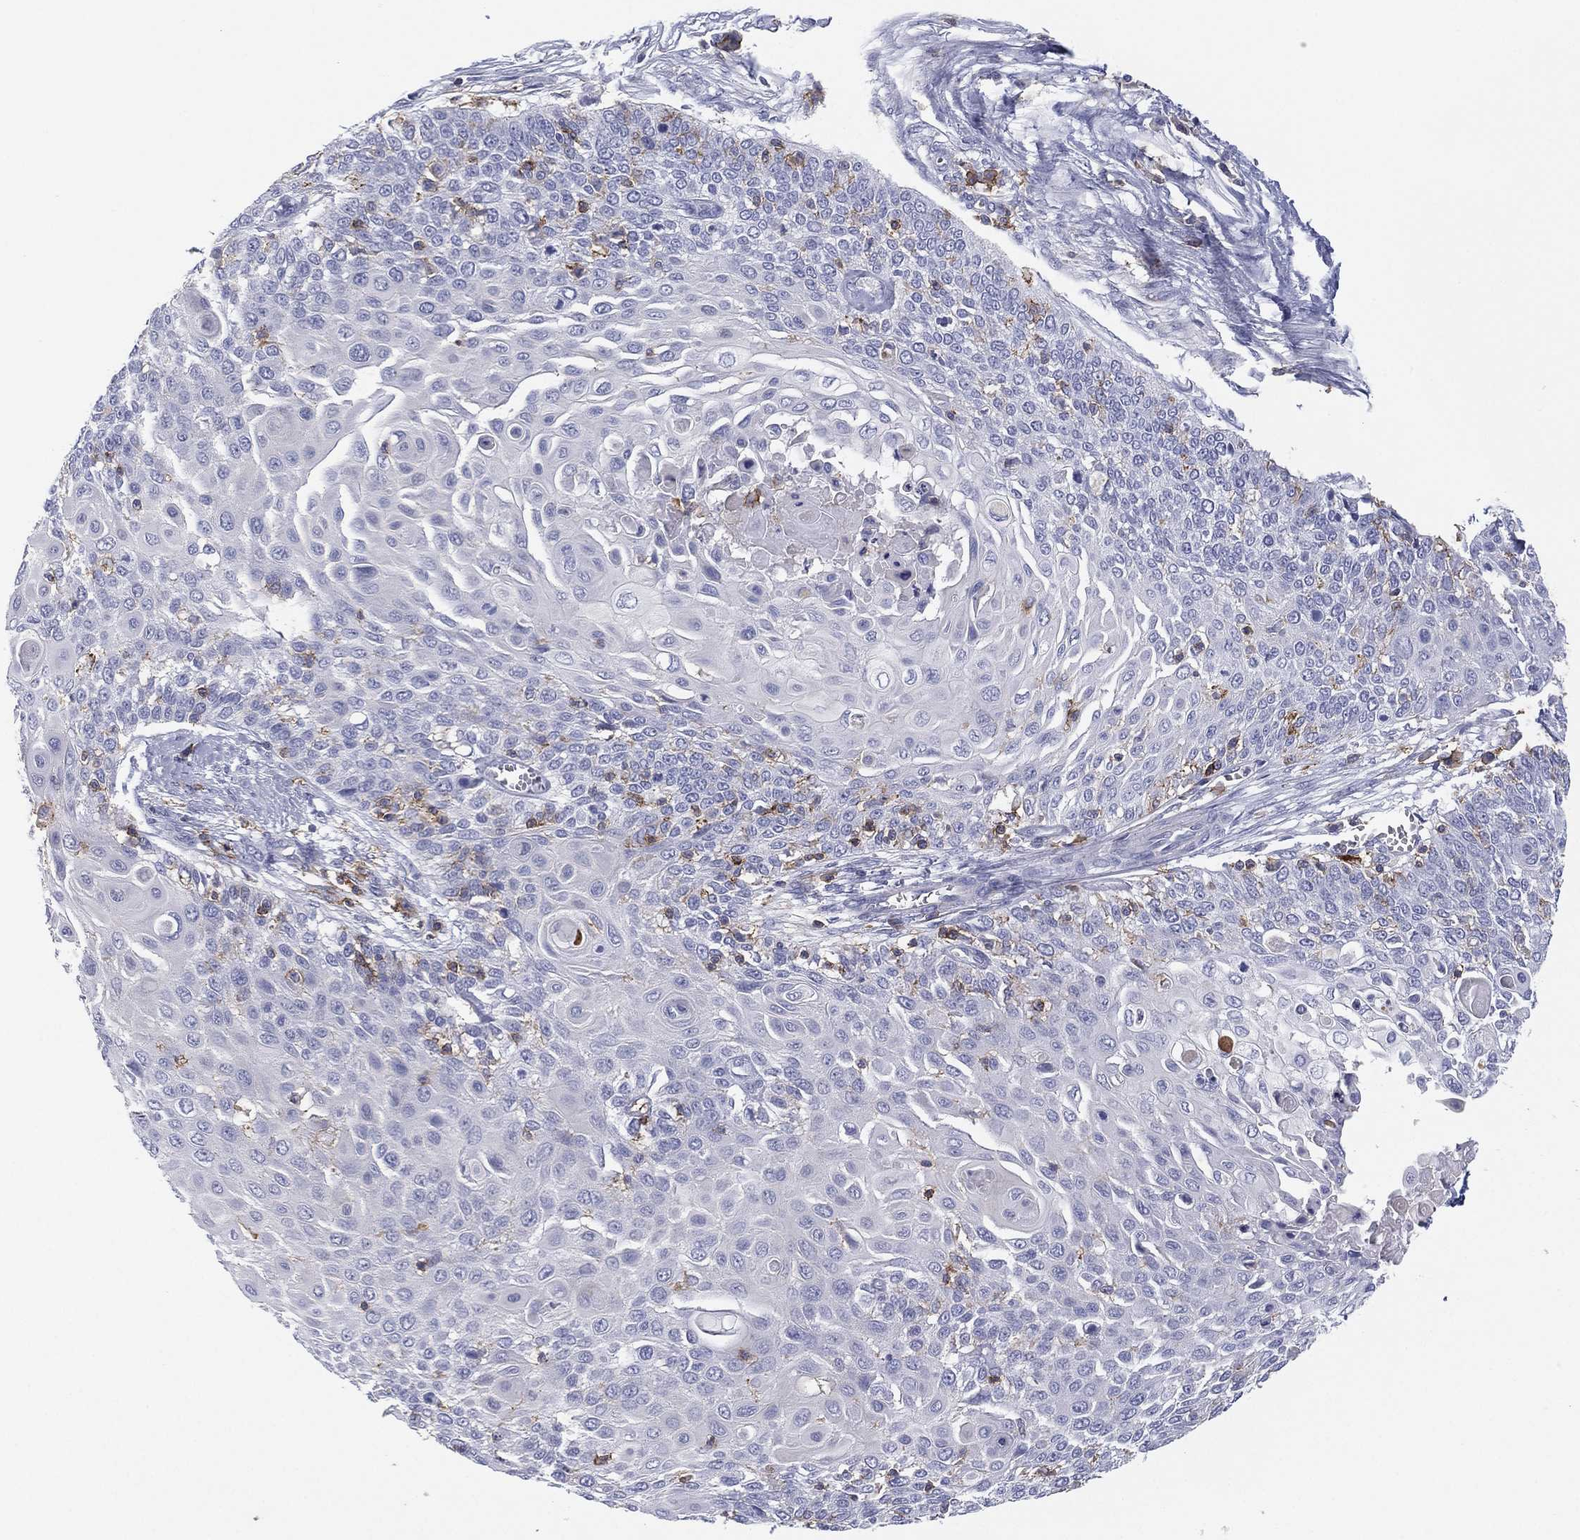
{"staining": {"intensity": "negative", "quantity": "none", "location": "none"}, "tissue": "cervical cancer", "cell_type": "Tumor cells", "image_type": "cancer", "snomed": [{"axis": "morphology", "description": "Squamous cell carcinoma, NOS"}, {"axis": "topography", "description": "Cervix"}], "caption": "There is no significant expression in tumor cells of cervical cancer (squamous cell carcinoma).", "gene": "SELPLG", "patient": {"sex": "female", "age": 39}}